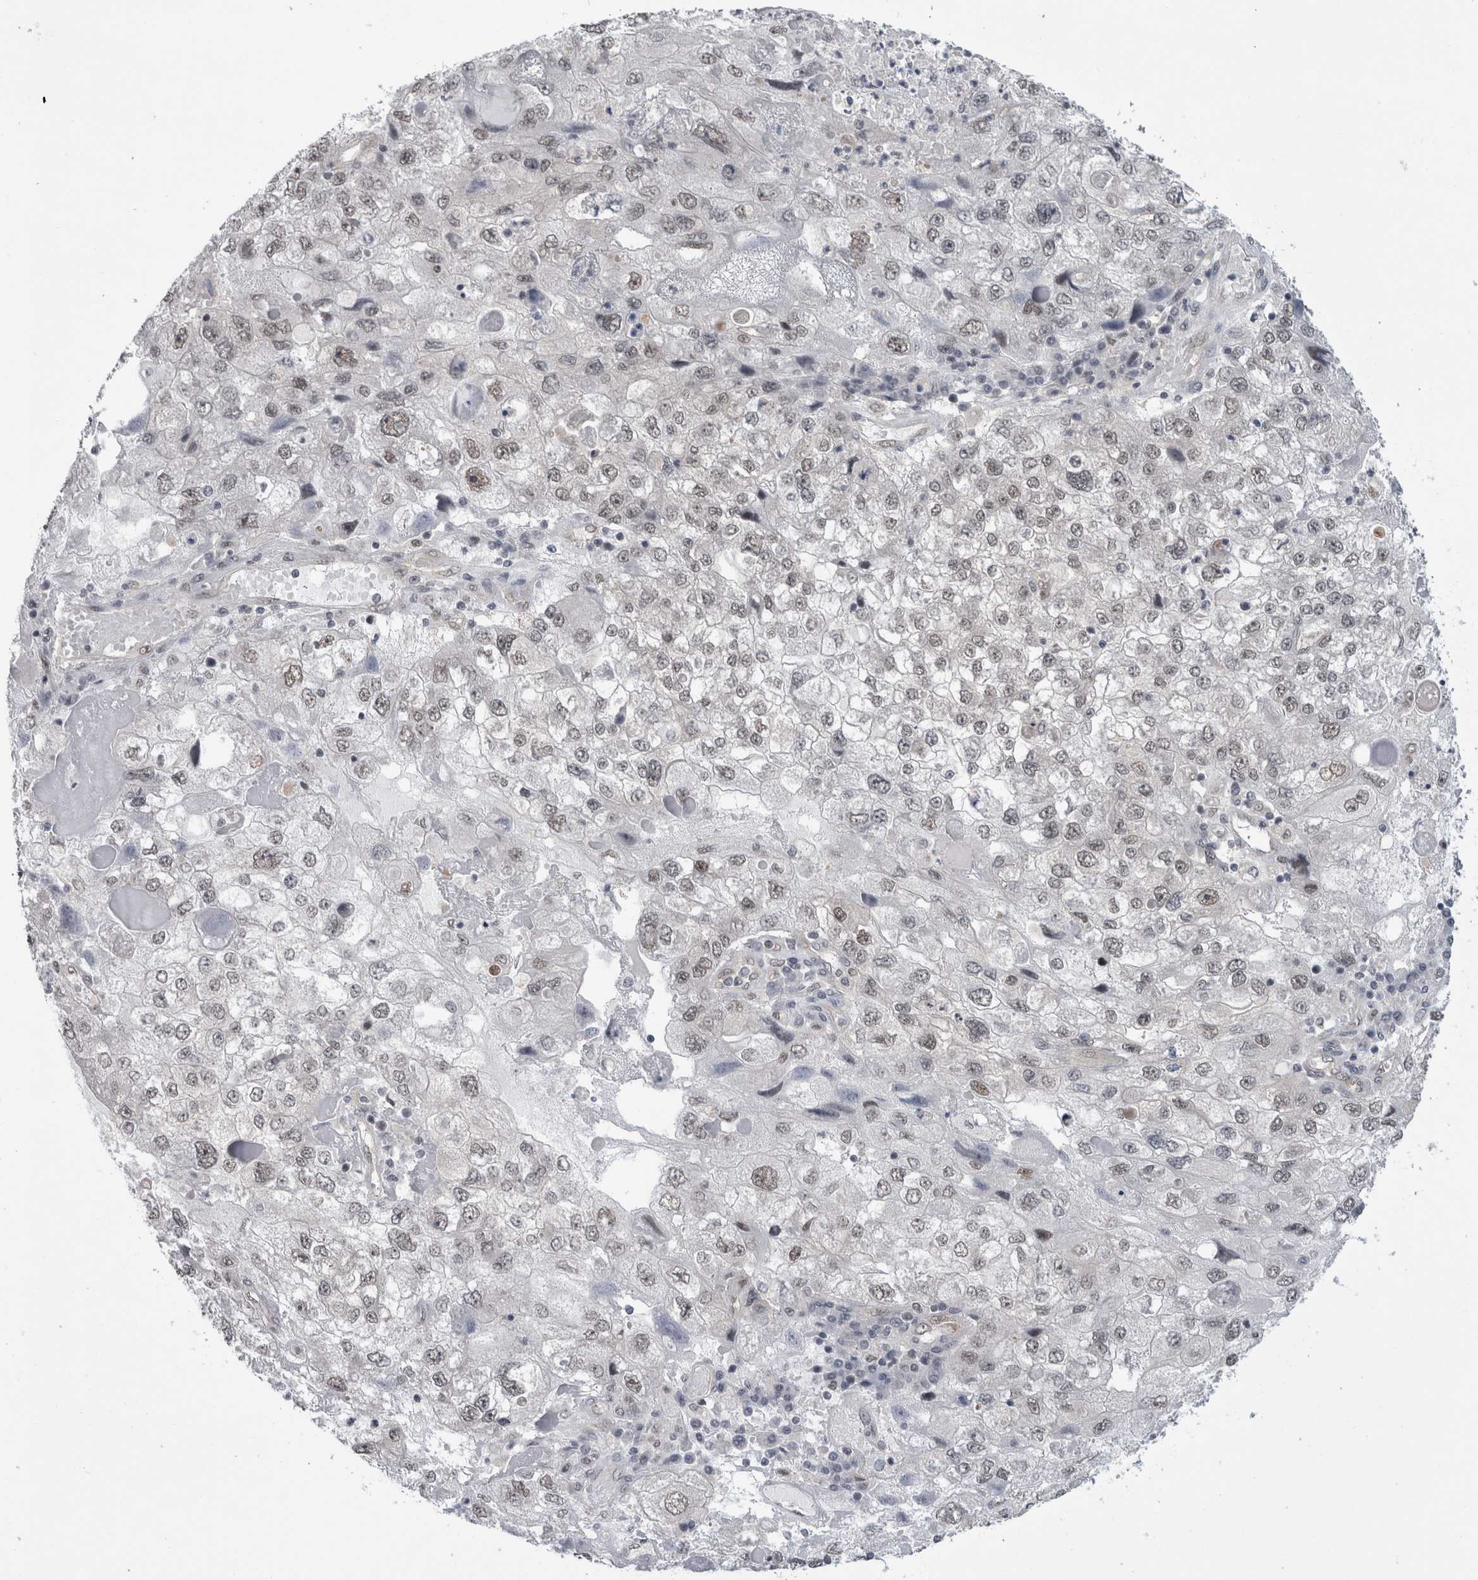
{"staining": {"intensity": "weak", "quantity": ">75%", "location": "nuclear"}, "tissue": "endometrial cancer", "cell_type": "Tumor cells", "image_type": "cancer", "snomed": [{"axis": "morphology", "description": "Adenocarcinoma, NOS"}, {"axis": "topography", "description": "Endometrium"}], "caption": "Adenocarcinoma (endometrial) stained with a brown dye demonstrates weak nuclear positive positivity in approximately >75% of tumor cells.", "gene": "PSMB2", "patient": {"sex": "female", "age": 49}}